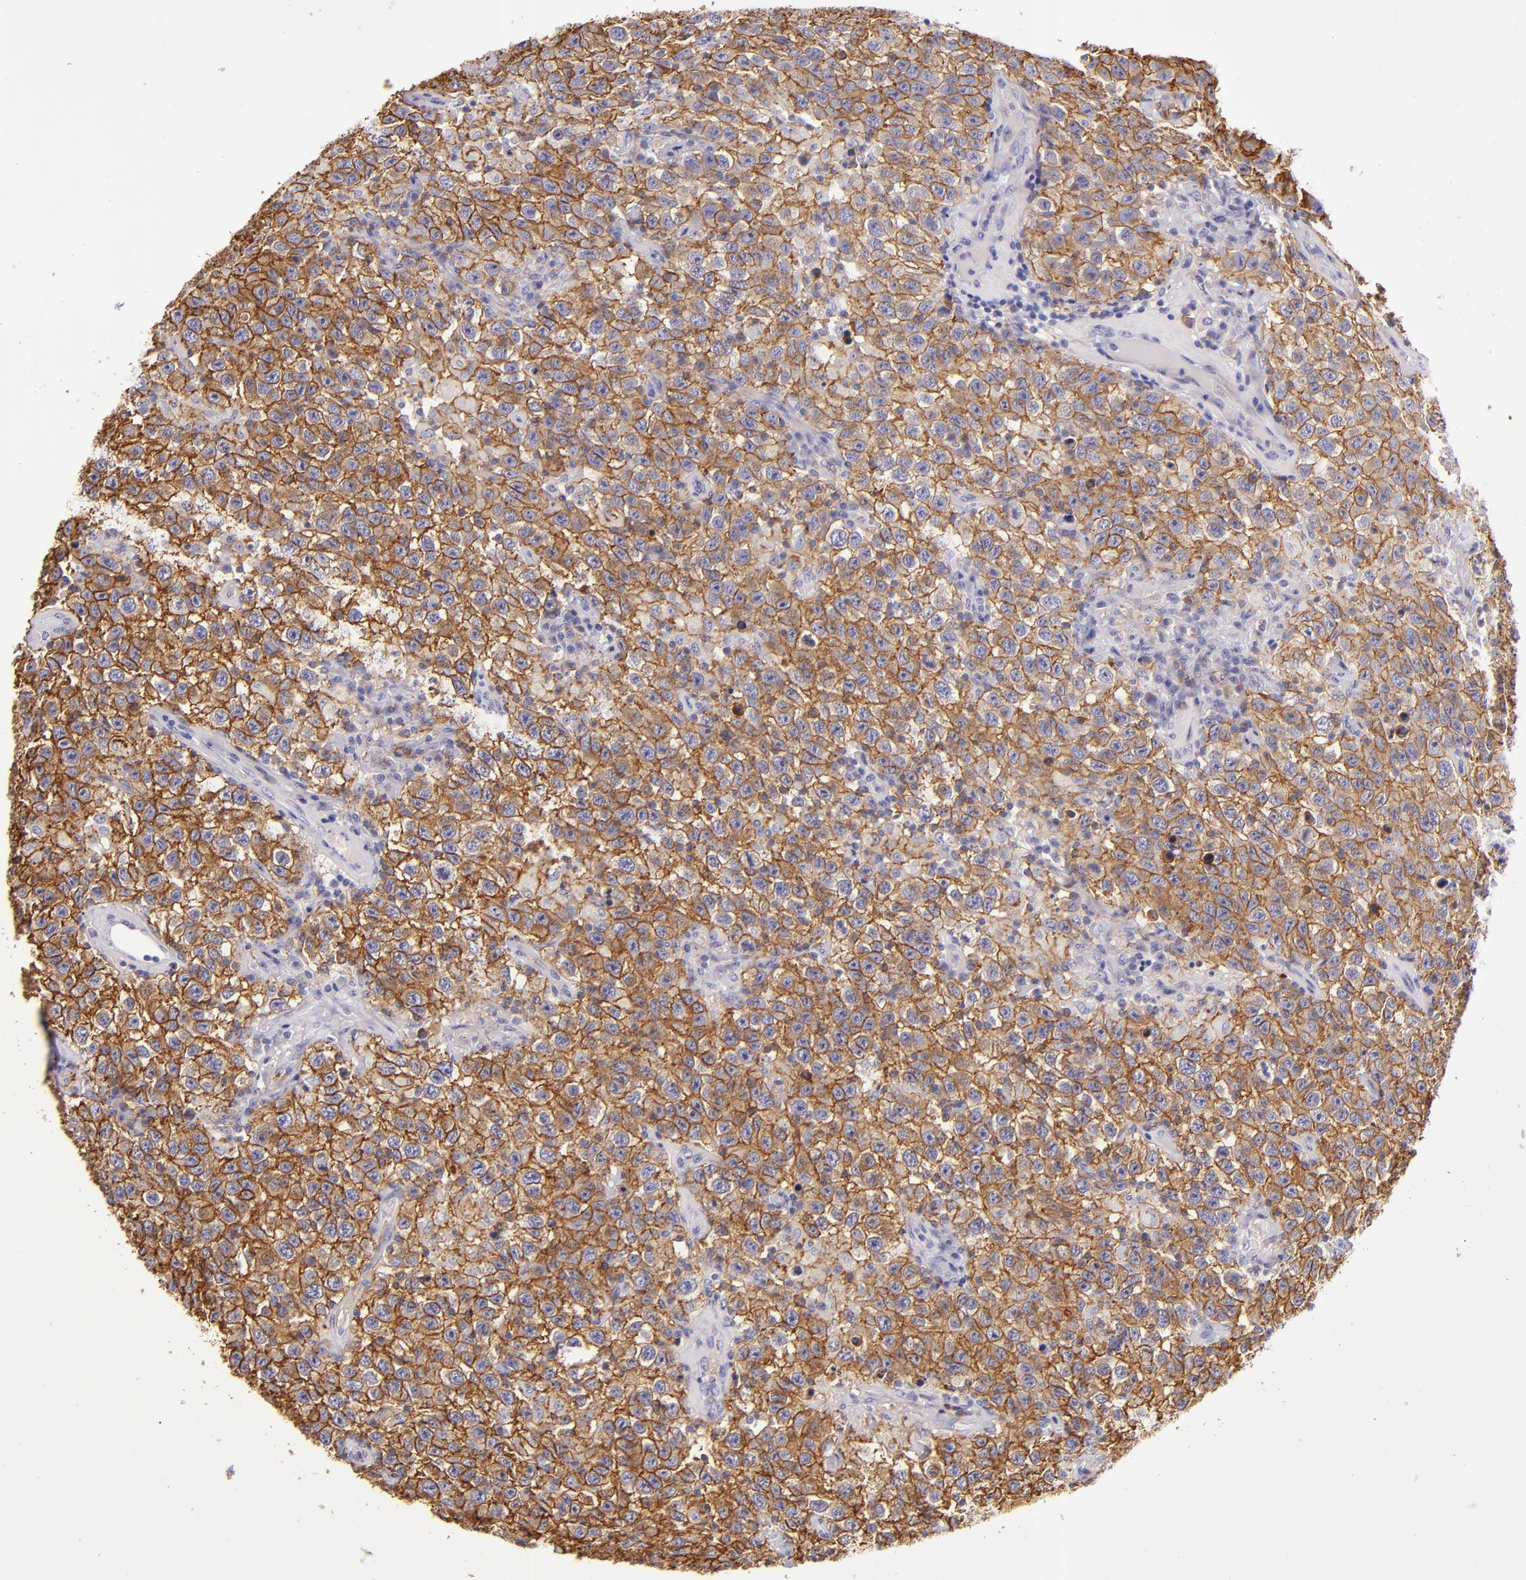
{"staining": {"intensity": "strong", "quantity": ">75%", "location": "cytoplasmic/membranous"}, "tissue": "testis cancer", "cell_type": "Tumor cells", "image_type": "cancer", "snomed": [{"axis": "morphology", "description": "Seminoma, NOS"}, {"axis": "topography", "description": "Testis"}], "caption": "Brown immunohistochemical staining in testis cancer (seminoma) shows strong cytoplasmic/membranous staining in about >75% of tumor cells. The staining was performed using DAB (3,3'-diaminobenzidine) to visualize the protein expression in brown, while the nuclei were stained in blue with hematoxylin (Magnification: 20x).", "gene": "CD9", "patient": {"sex": "male", "age": 41}}